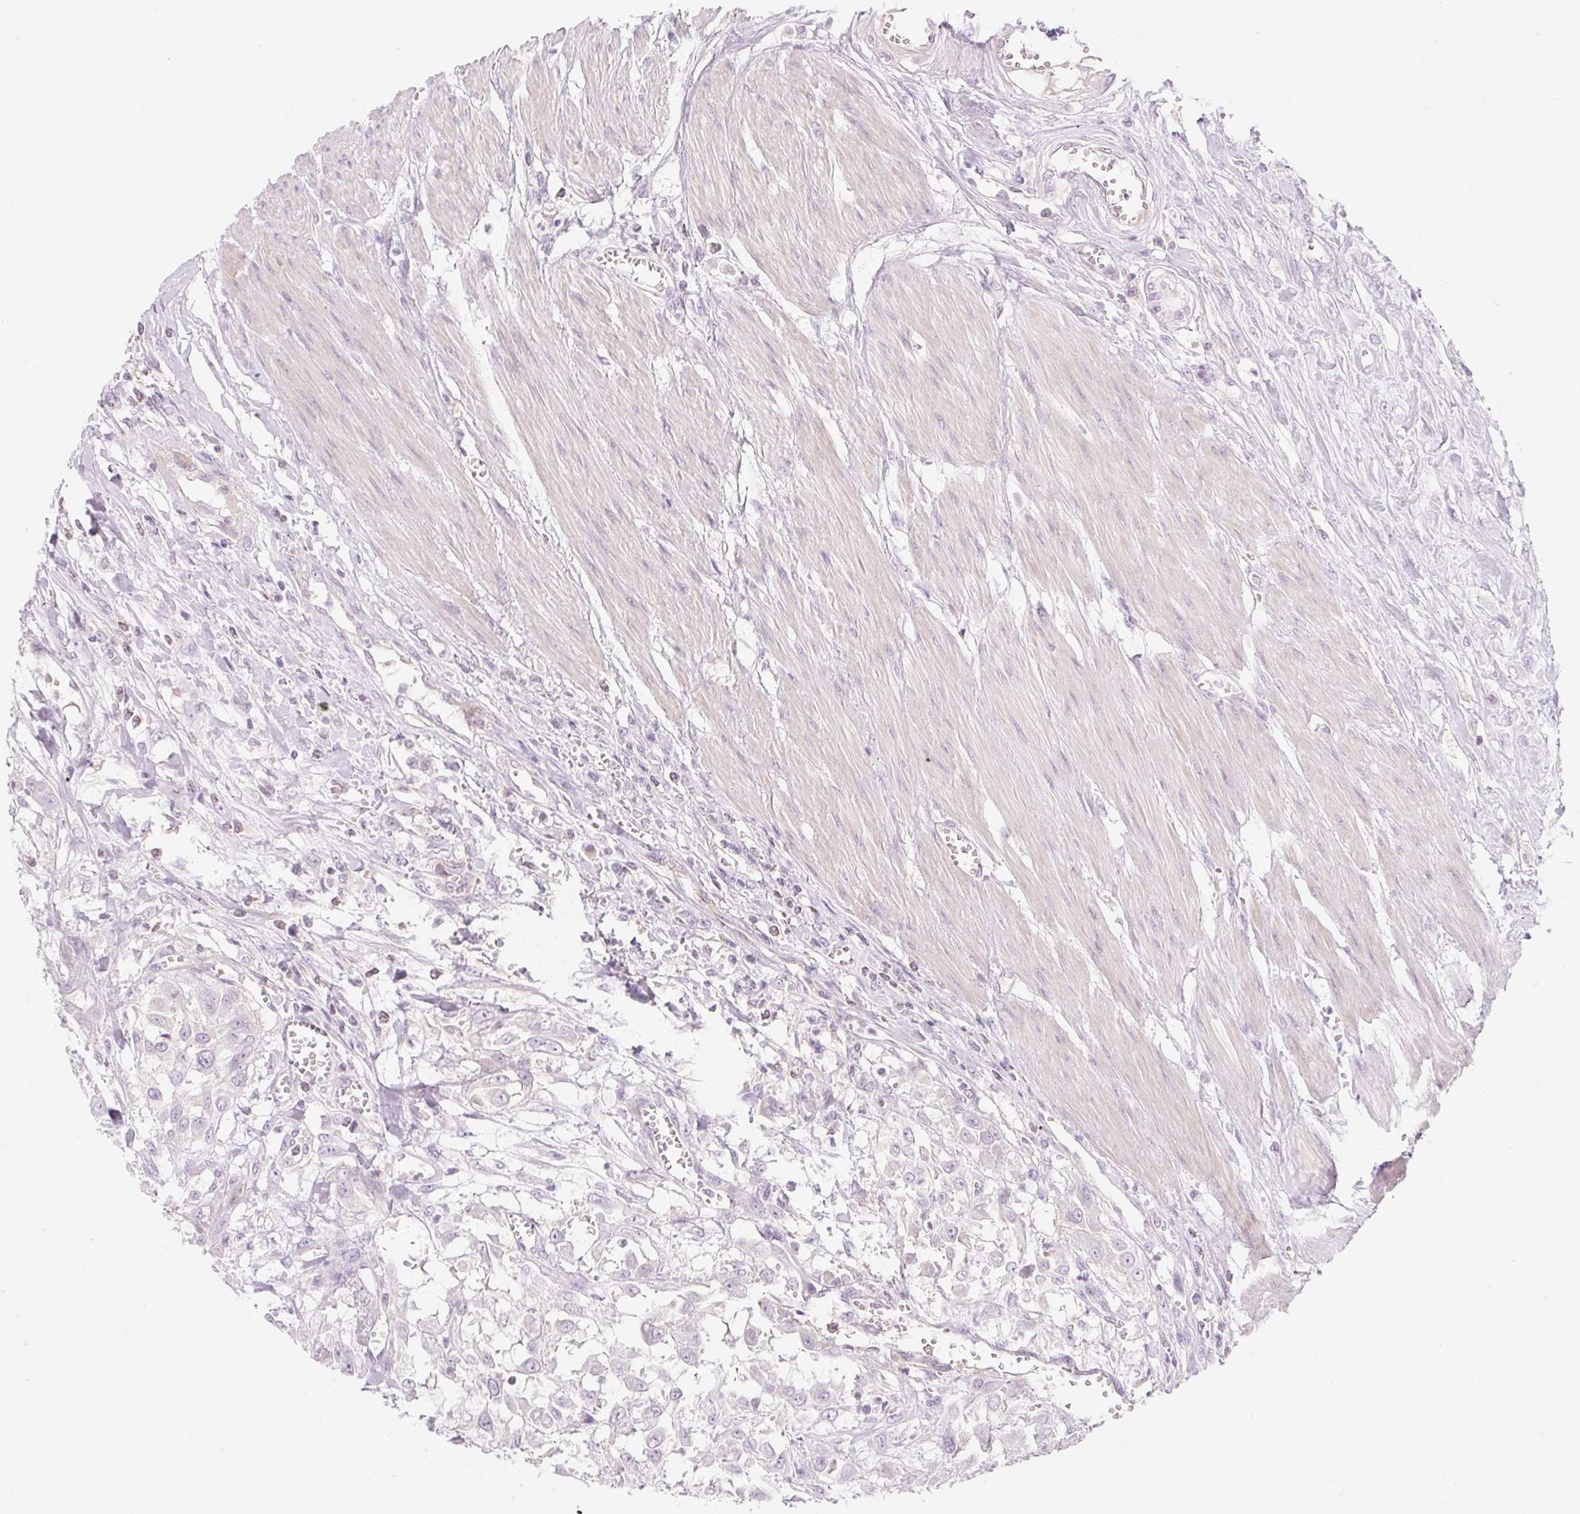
{"staining": {"intensity": "negative", "quantity": "none", "location": "none"}, "tissue": "urothelial cancer", "cell_type": "Tumor cells", "image_type": "cancer", "snomed": [{"axis": "morphology", "description": "Urothelial carcinoma, High grade"}, {"axis": "topography", "description": "Urinary bladder"}], "caption": "Tumor cells are negative for brown protein staining in high-grade urothelial carcinoma.", "gene": "CASKIN1", "patient": {"sex": "male", "age": 57}}